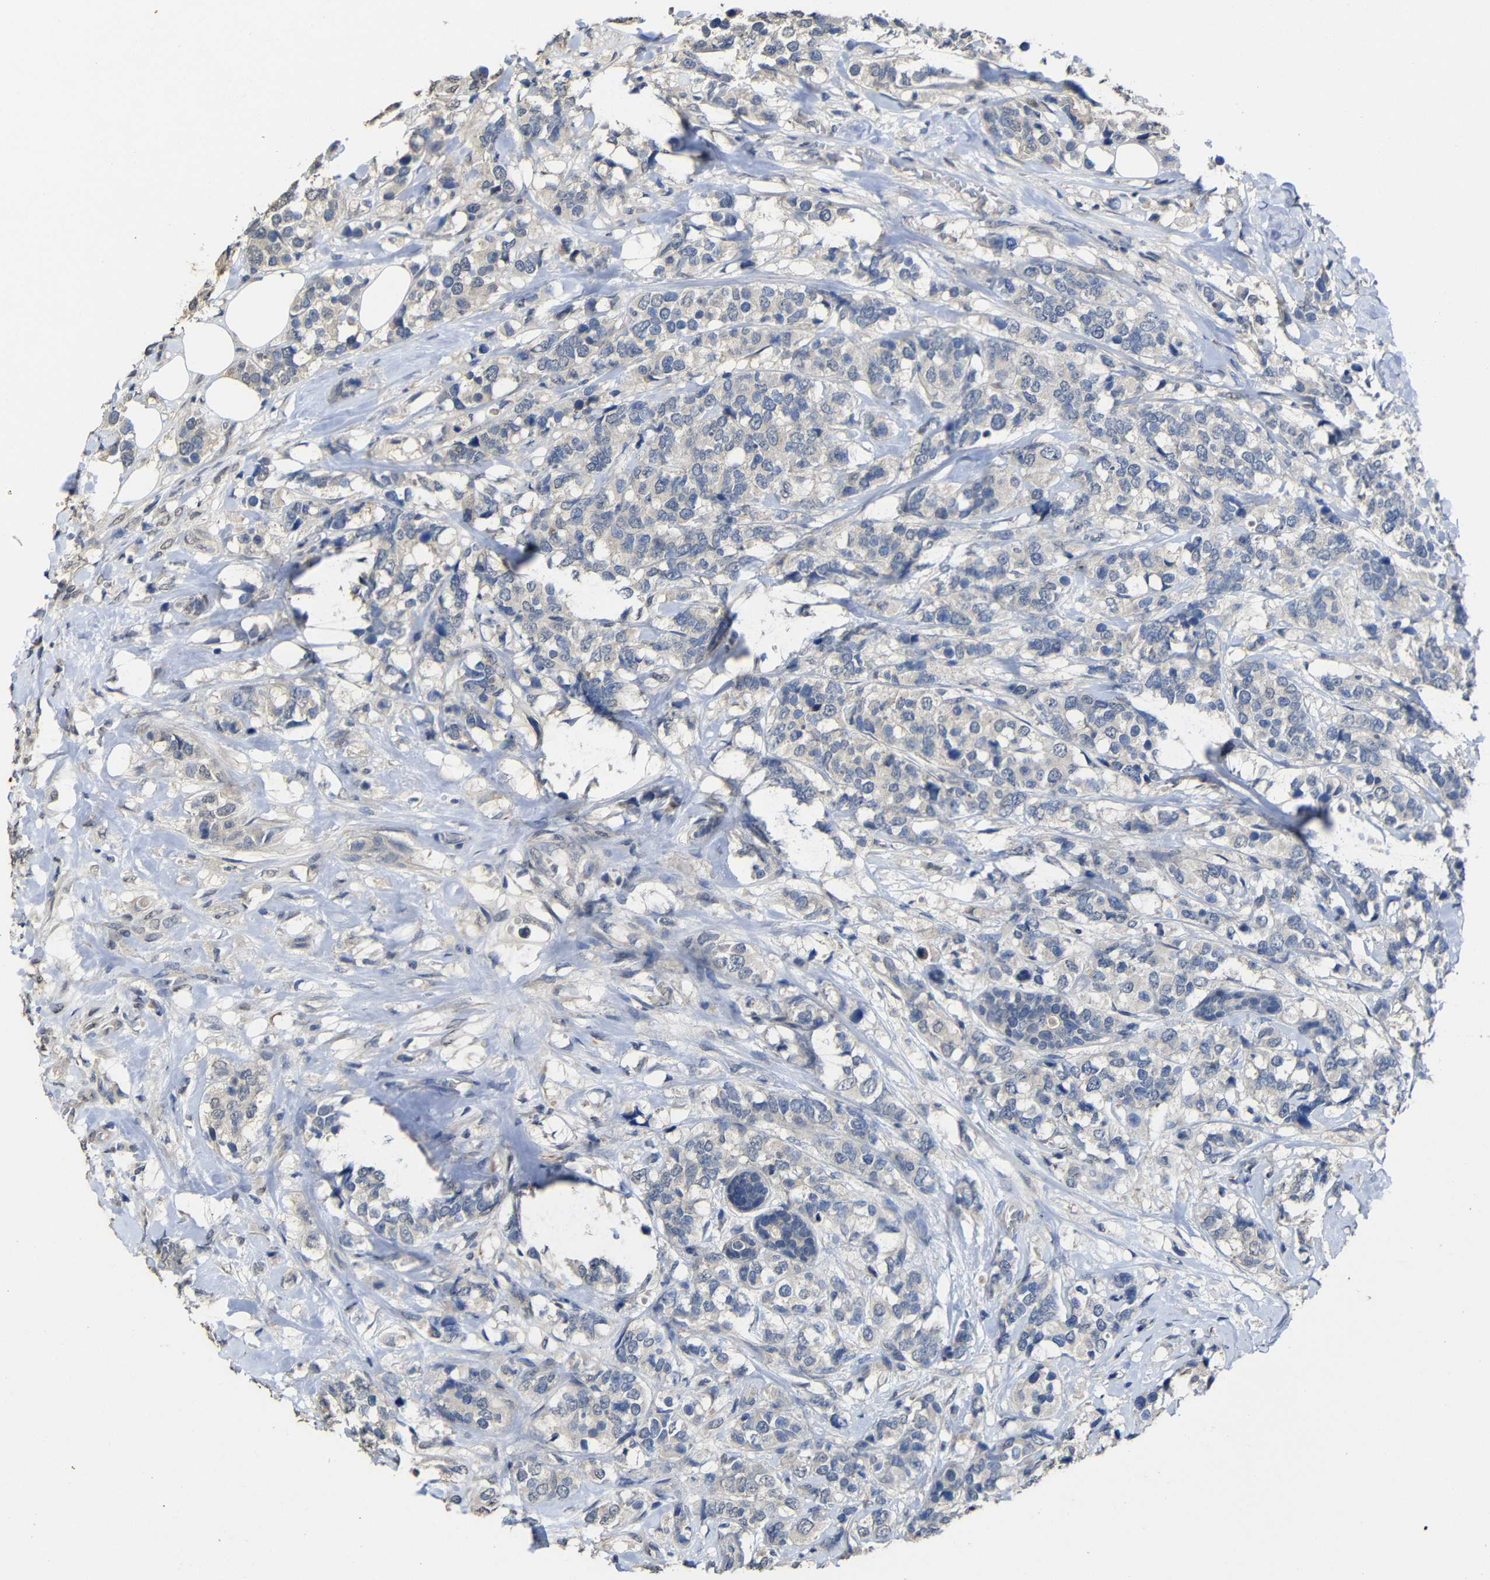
{"staining": {"intensity": "weak", "quantity": "25%-75%", "location": "cytoplasmic/membranous"}, "tissue": "breast cancer", "cell_type": "Tumor cells", "image_type": "cancer", "snomed": [{"axis": "morphology", "description": "Lobular carcinoma"}, {"axis": "topography", "description": "Breast"}], "caption": "IHC micrograph of neoplastic tissue: human breast lobular carcinoma stained using immunohistochemistry displays low levels of weak protein expression localized specifically in the cytoplasmic/membranous of tumor cells, appearing as a cytoplasmic/membranous brown color.", "gene": "ATG12", "patient": {"sex": "female", "age": 59}}